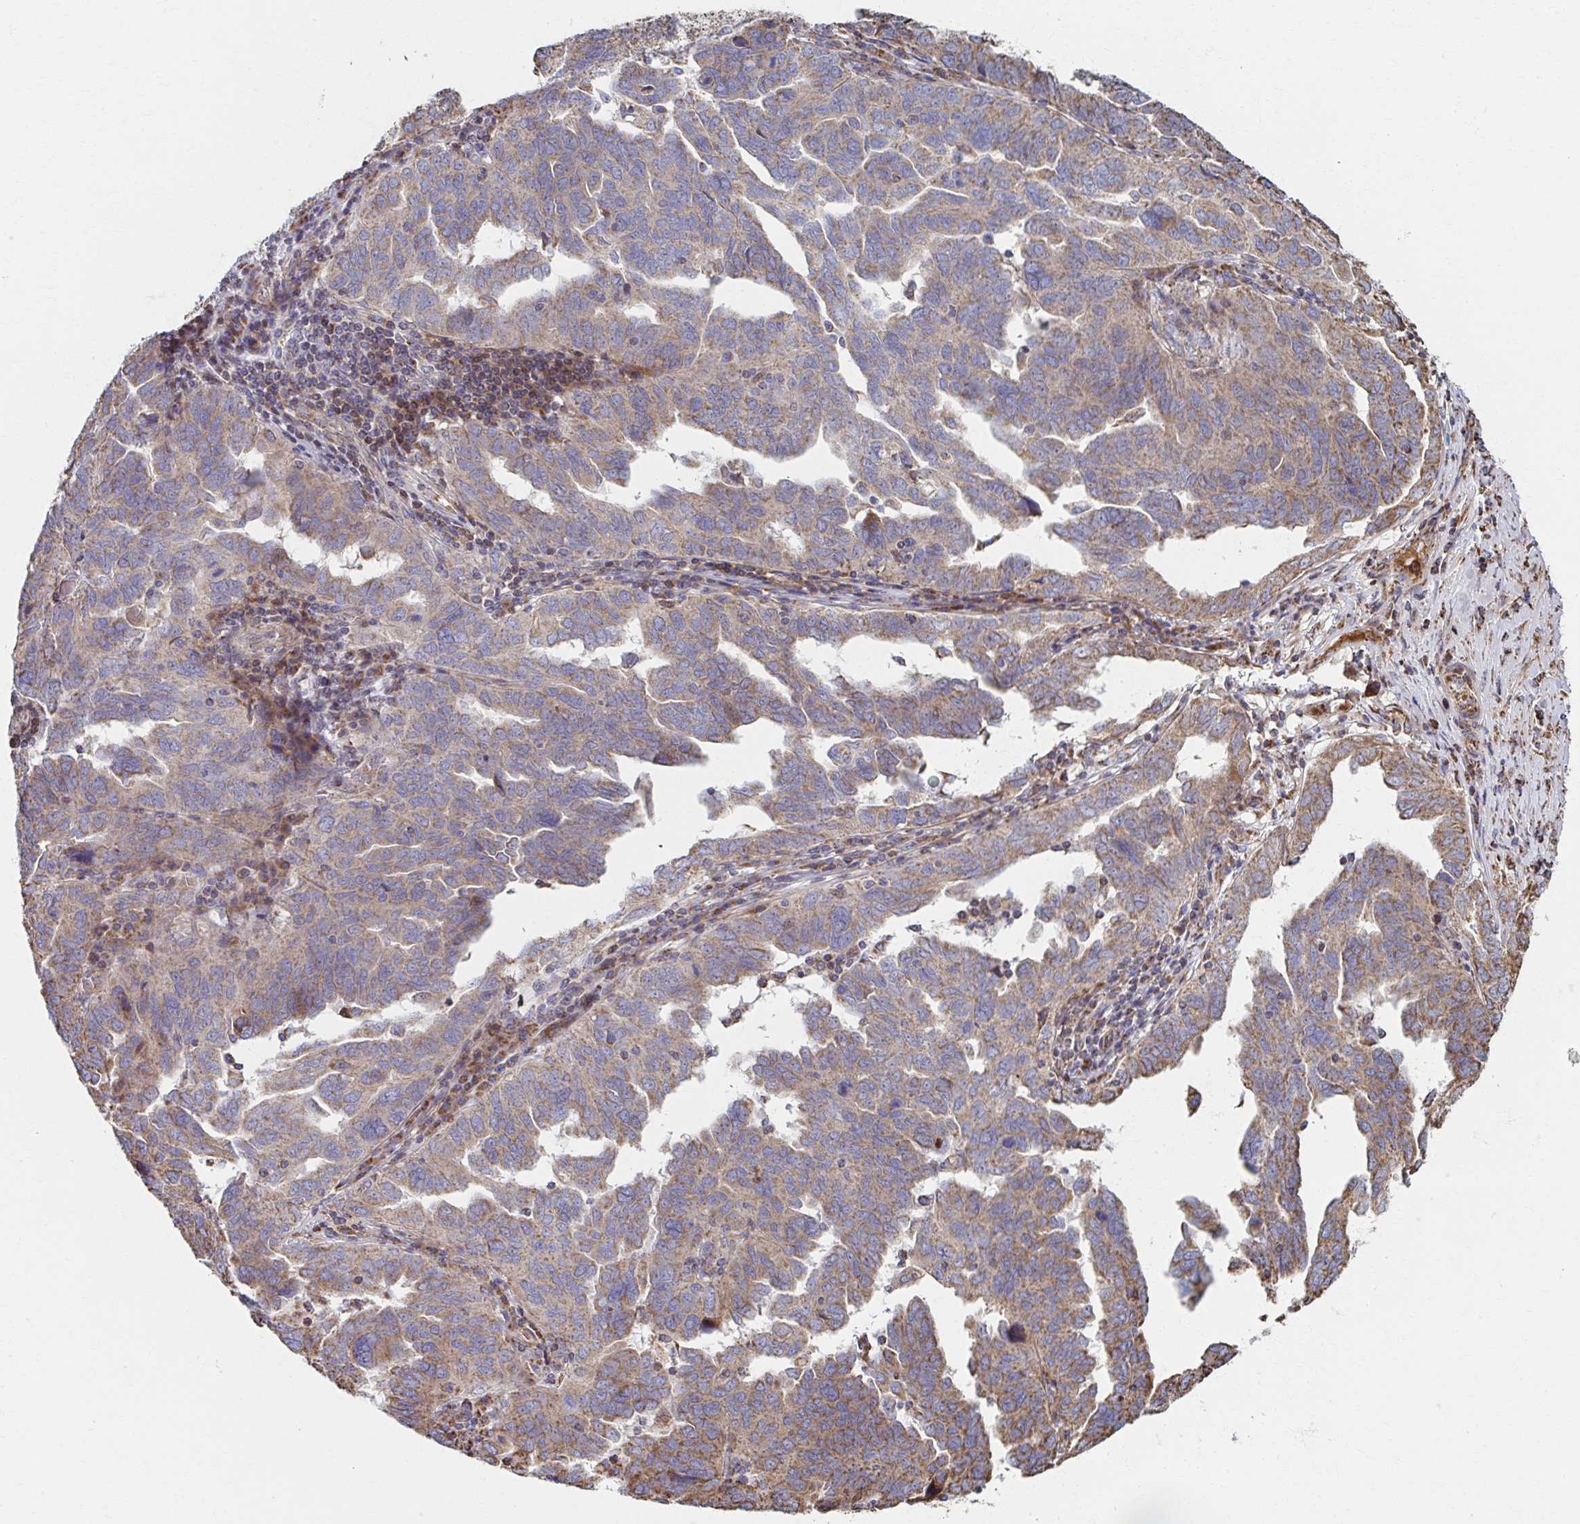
{"staining": {"intensity": "moderate", "quantity": ">75%", "location": "cytoplasmic/membranous"}, "tissue": "ovarian cancer", "cell_type": "Tumor cells", "image_type": "cancer", "snomed": [{"axis": "morphology", "description": "Cystadenocarcinoma, serous, NOS"}, {"axis": "topography", "description": "Ovary"}], "caption": "A micrograph of serous cystadenocarcinoma (ovarian) stained for a protein demonstrates moderate cytoplasmic/membranous brown staining in tumor cells.", "gene": "SAT1", "patient": {"sex": "female", "age": 64}}